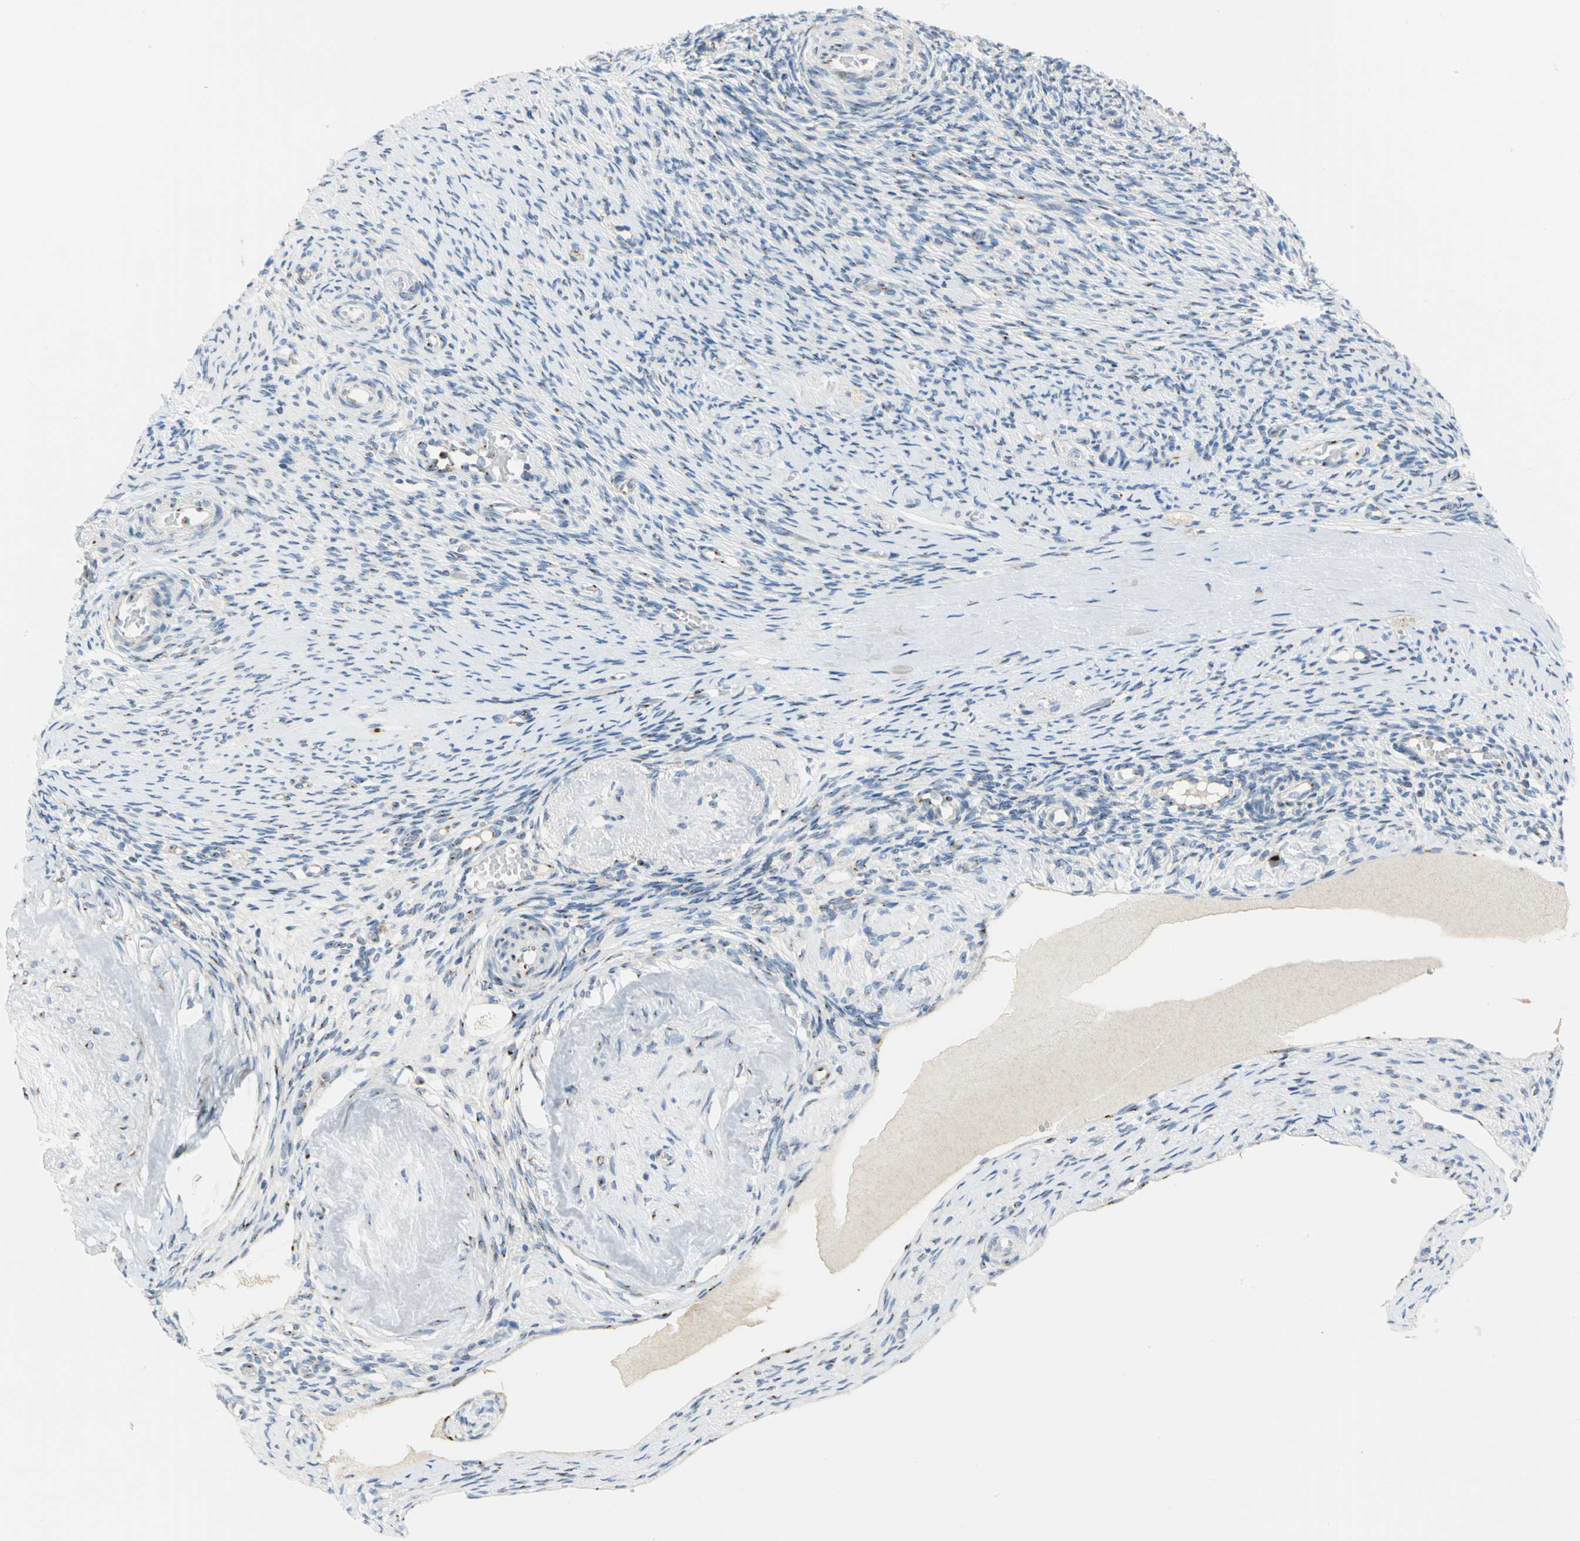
{"staining": {"intensity": "strong", "quantity": "25%-75%", "location": "cytoplasmic/membranous"}, "tissue": "ovary", "cell_type": "Ovarian stroma cells", "image_type": "normal", "snomed": [{"axis": "morphology", "description": "Normal tissue, NOS"}, {"axis": "topography", "description": "Ovary"}], "caption": "Ovarian stroma cells demonstrate high levels of strong cytoplasmic/membranous positivity in about 25%-75% of cells in normal human ovary.", "gene": "GPR3", "patient": {"sex": "female", "age": 60}}